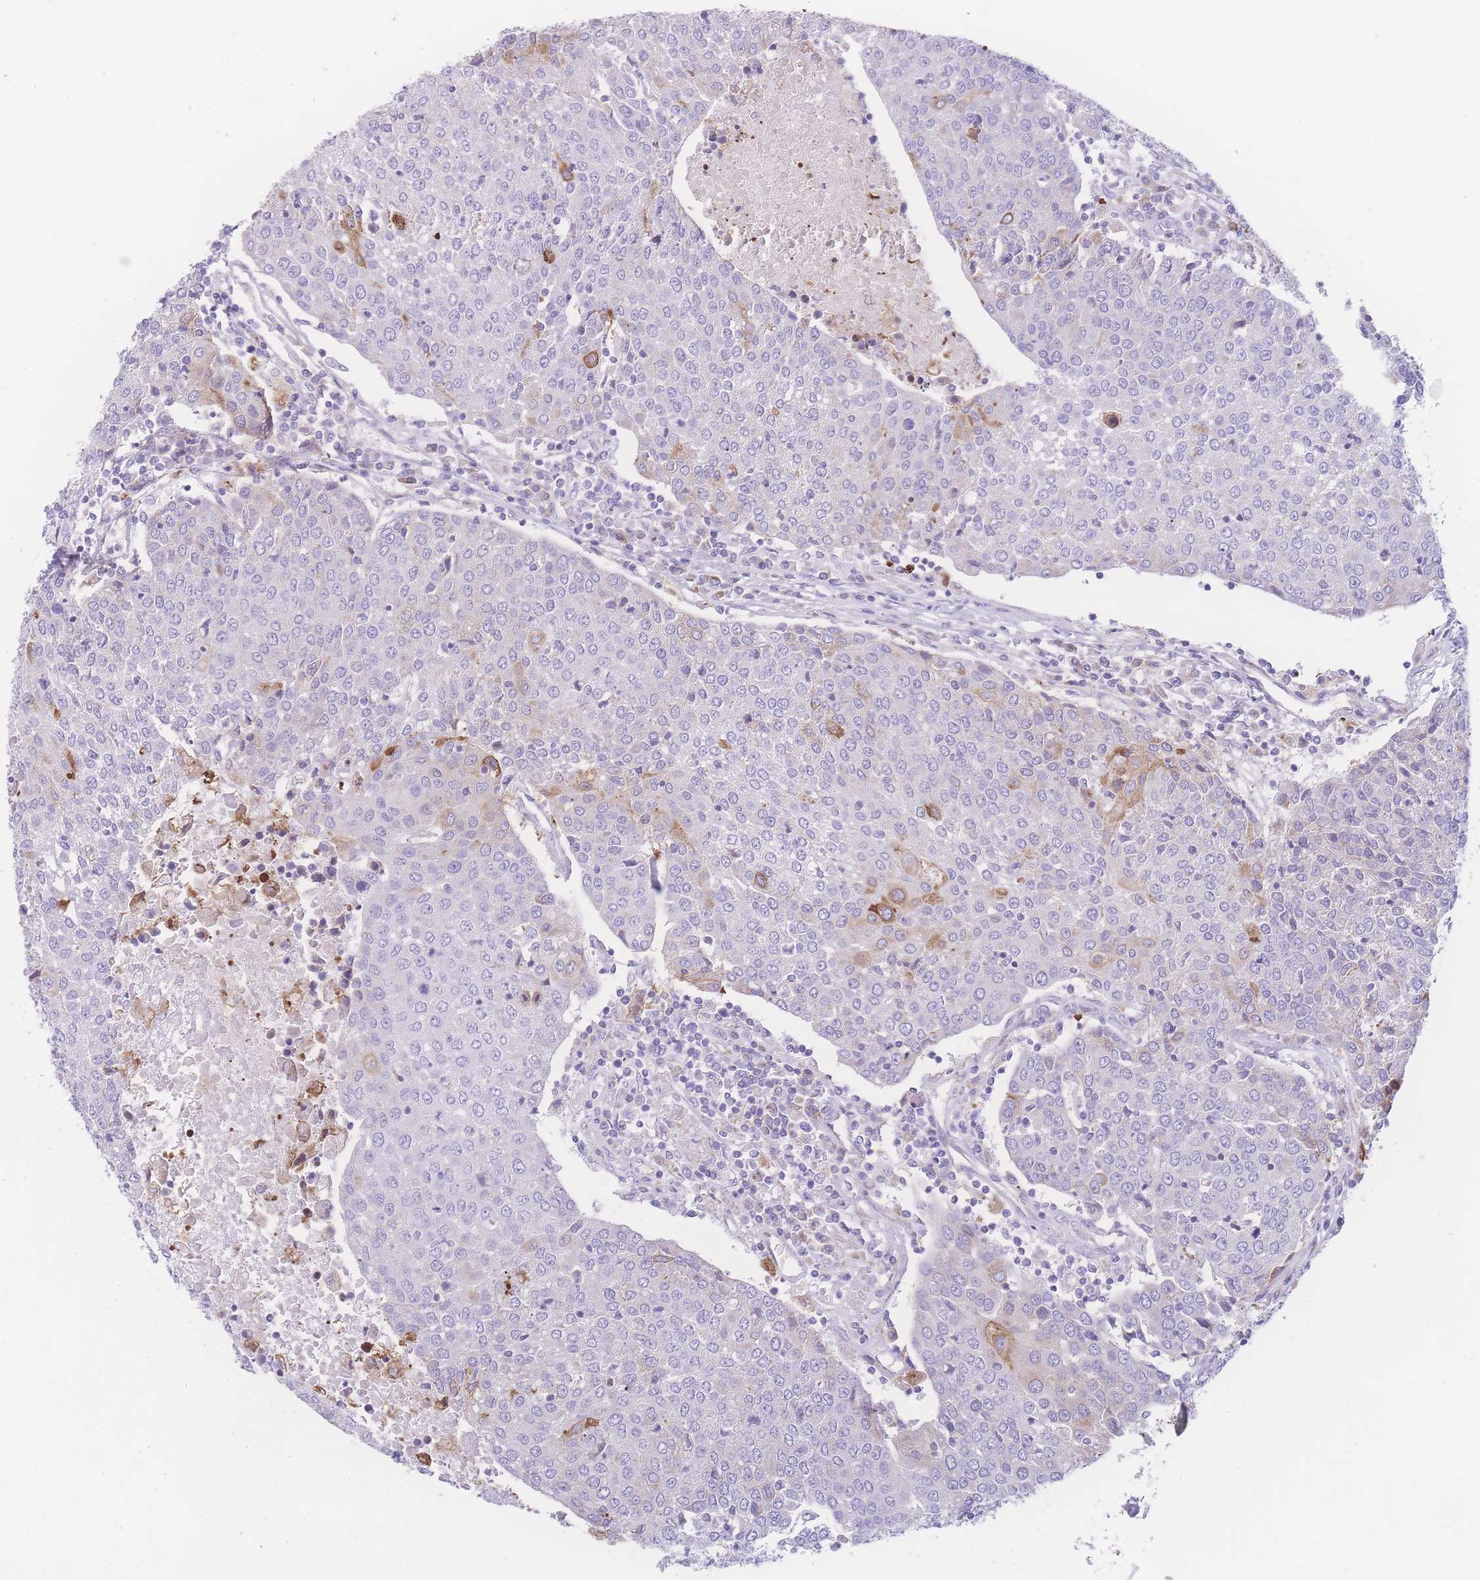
{"staining": {"intensity": "moderate", "quantity": "<25%", "location": "cytoplasmic/membranous"}, "tissue": "urothelial cancer", "cell_type": "Tumor cells", "image_type": "cancer", "snomed": [{"axis": "morphology", "description": "Urothelial carcinoma, High grade"}, {"axis": "topography", "description": "Urinary bladder"}], "caption": "Immunohistochemistry (IHC) staining of high-grade urothelial carcinoma, which displays low levels of moderate cytoplasmic/membranous expression in about <25% of tumor cells indicating moderate cytoplasmic/membranous protein positivity. The staining was performed using DAB (brown) for protein detection and nuclei were counterstained in hematoxylin (blue).", "gene": "NBEAL1", "patient": {"sex": "female", "age": 85}}